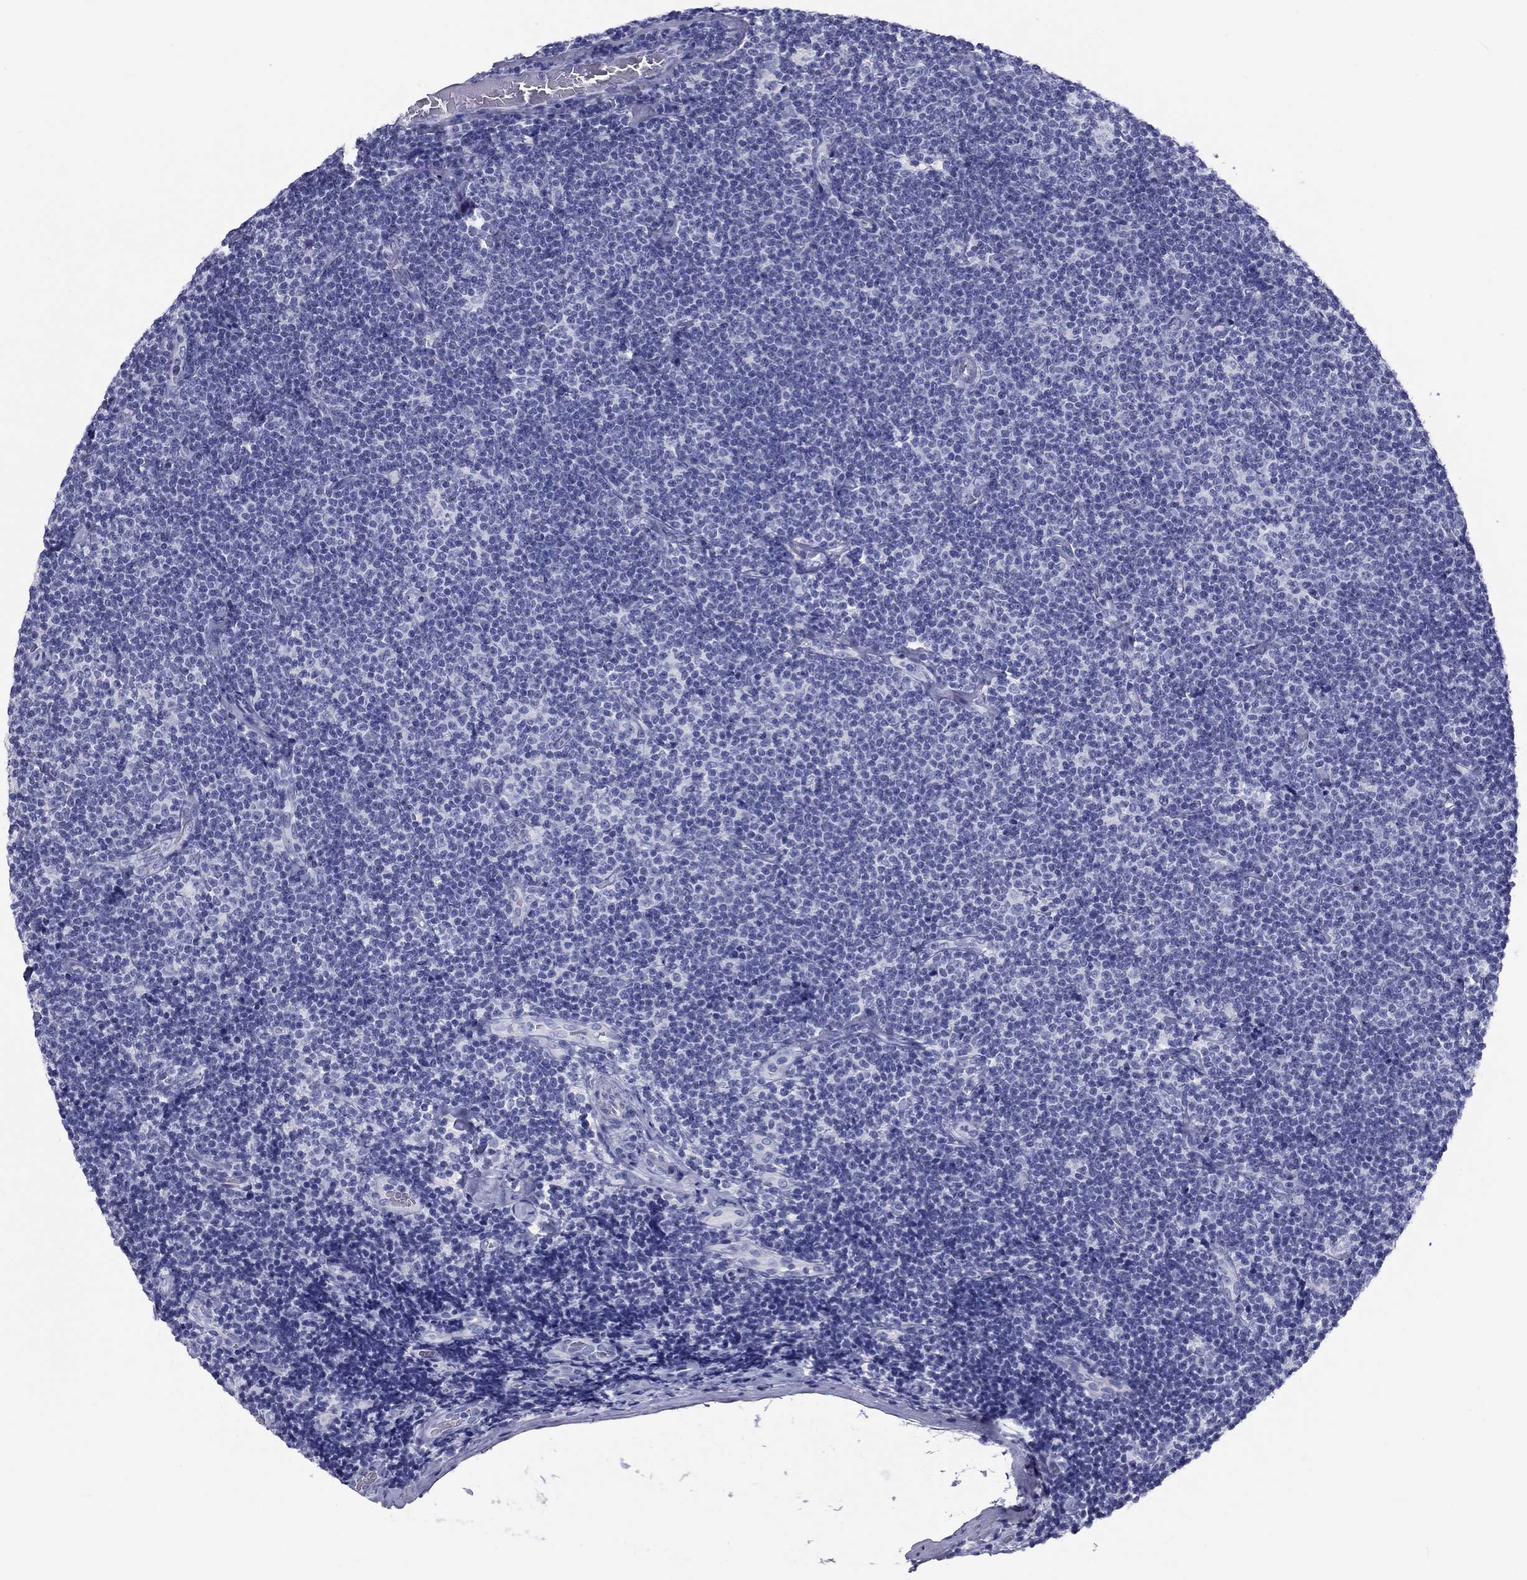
{"staining": {"intensity": "negative", "quantity": "none", "location": "none"}, "tissue": "lymphoma", "cell_type": "Tumor cells", "image_type": "cancer", "snomed": [{"axis": "morphology", "description": "Malignant lymphoma, non-Hodgkin's type, Low grade"}, {"axis": "topography", "description": "Lymph node"}], "caption": "Human low-grade malignant lymphoma, non-Hodgkin's type stained for a protein using IHC demonstrates no positivity in tumor cells.", "gene": "DNALI1", "patient": {"sex": "male", "age": 81}}